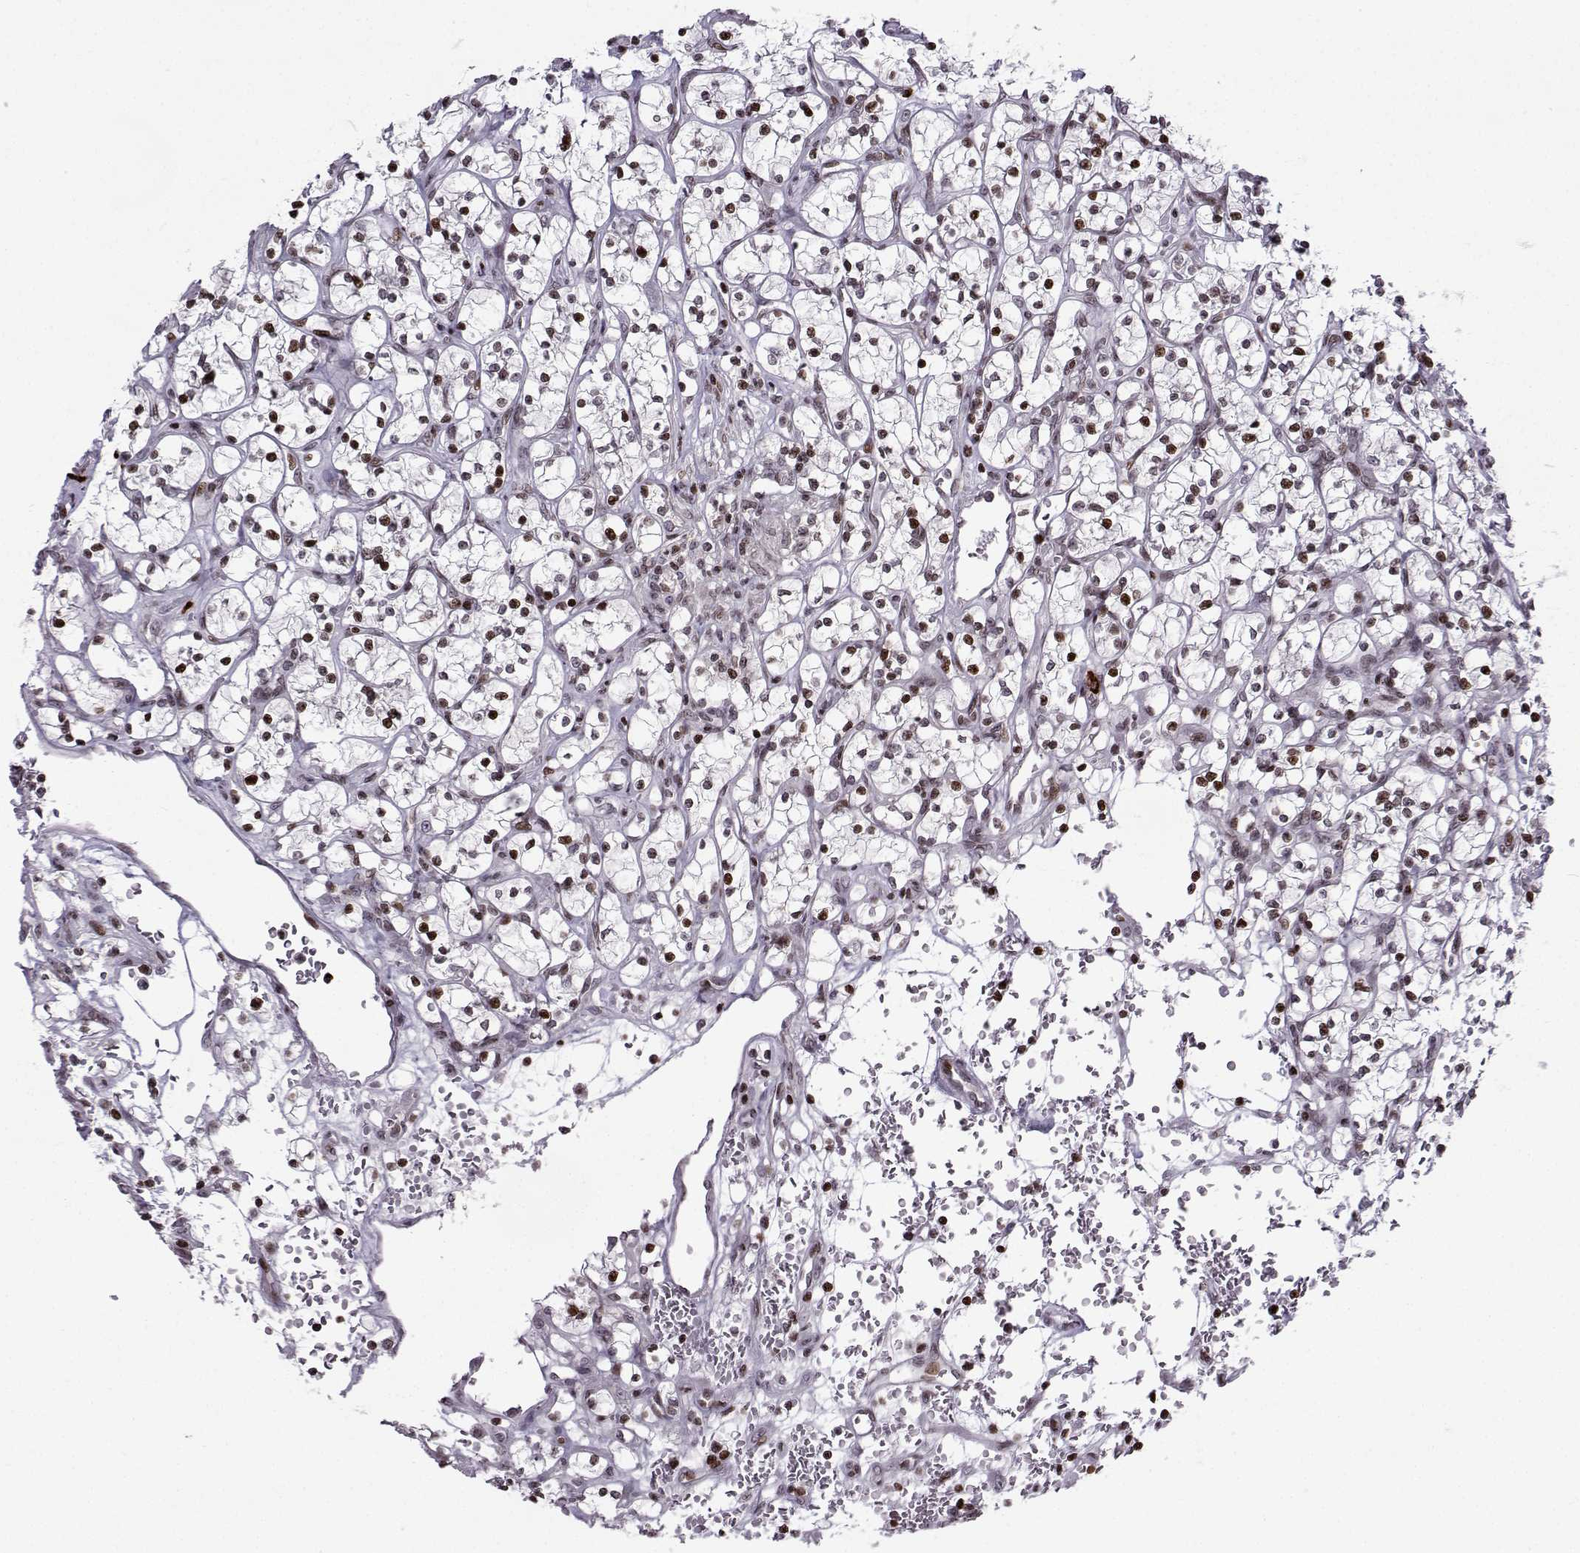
{"staining": {"intensity": "strong", "quantity": "25%-75%", "location": "nuclear"}, "tissue": "renal cancer", "cell_type": "Tumor cells", "image_type": "cancer", "snomed": [{"axis": "morphology", "description": "Adenocarcinoma, NOS"}, {"axis": "topography", "description": "Kidney"}], "caption": "A brown stain highlights strong nuclear expression of a protein in renal cancer (adenocarcinoma) tumor cells.", "gene": "ZNF19", "patient": {"sex": "female", "age": 64}}